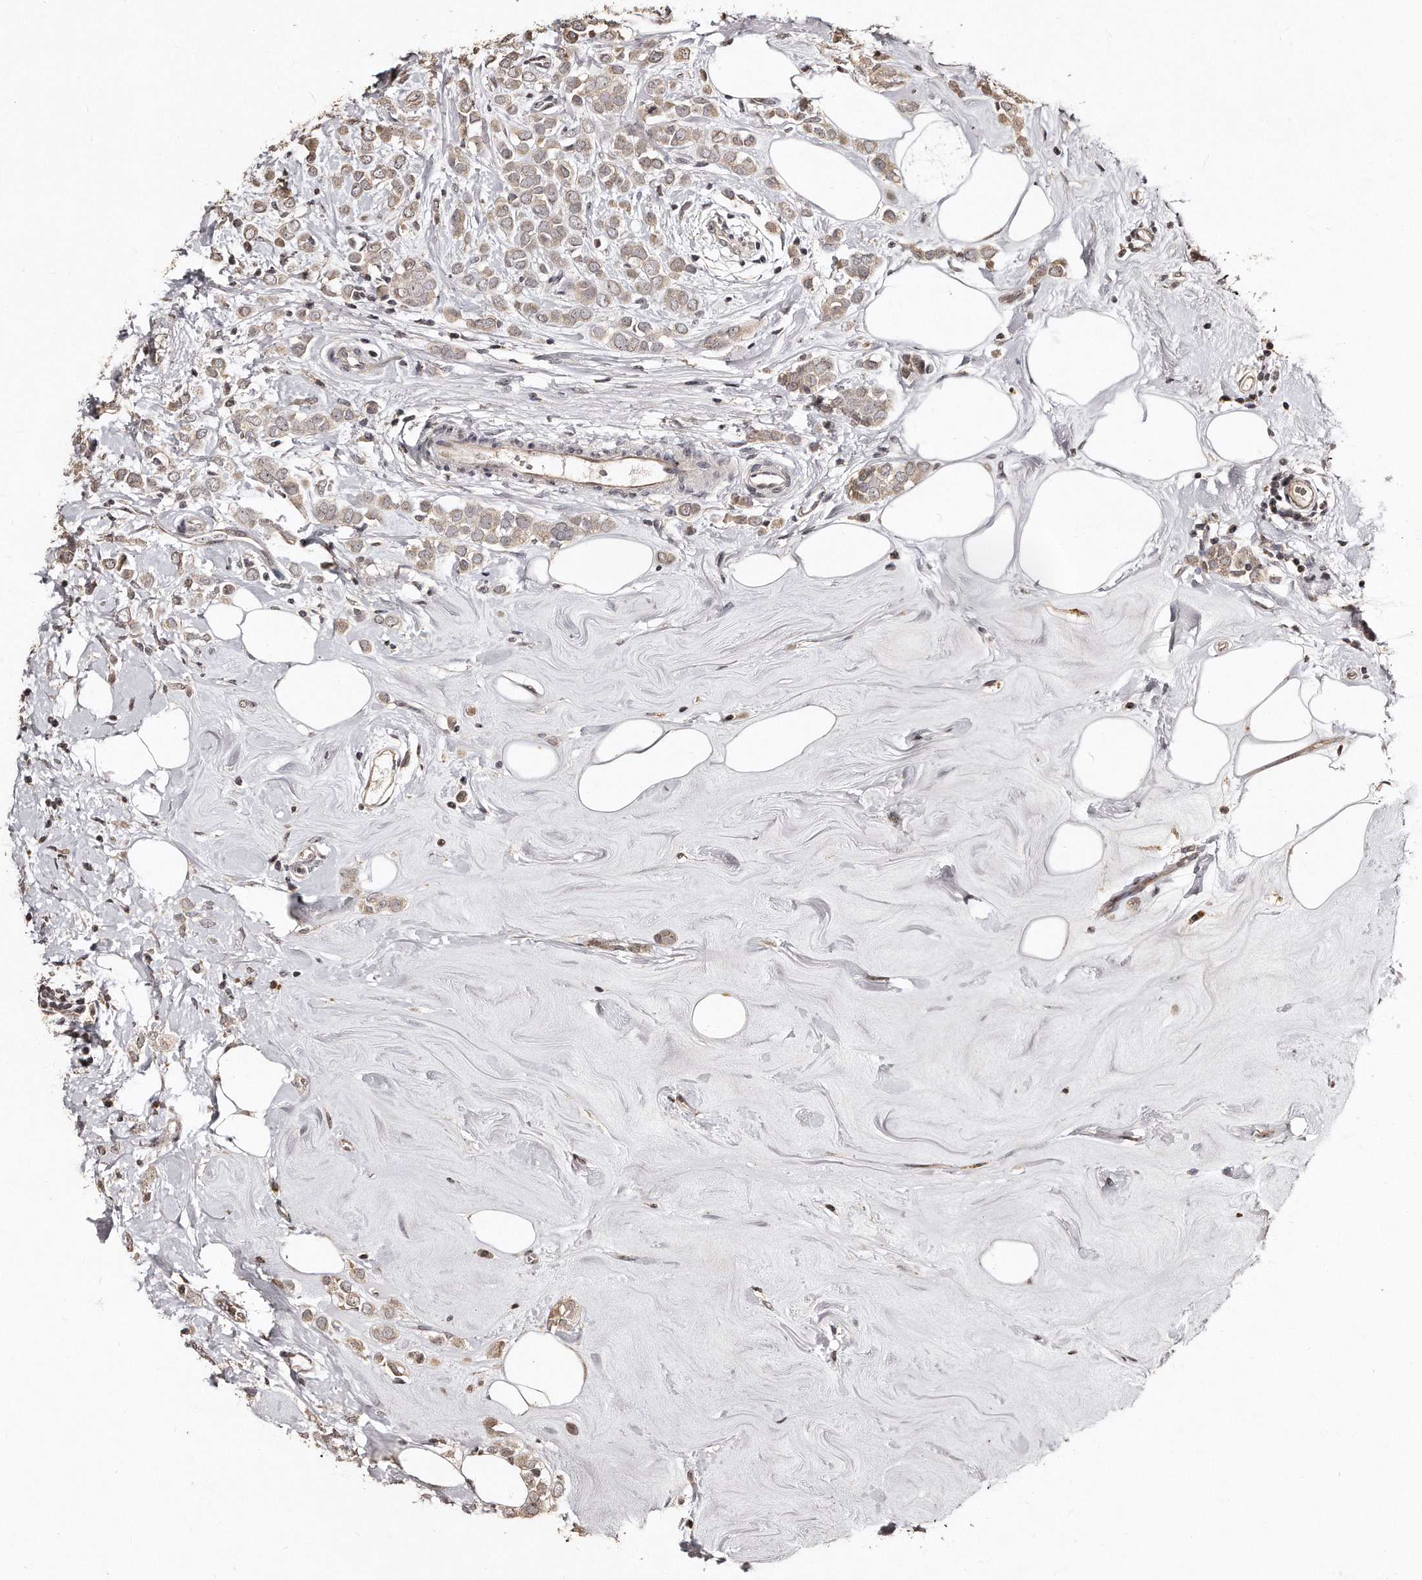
{"staining": {"intensity": "weak", "quantity": ">75%", "location": "cytoplasmic/membranous"}, "tissue": "breast cancer", "cell_type": "Tumor cells", "image_type": "cancer", "snomed": [{"axis": "morphology", "description": "Lobular carcinoma"}, {"axis": "topography", "description": "Breast"}], "caption": "The photomicrograph shows staining of breast cancer, revealing weak cytoplasmic/membranous protein staining (brown color) within tumor cells.", "gene": "TSHR", "patient": {"sex": "female", "age": 47}}